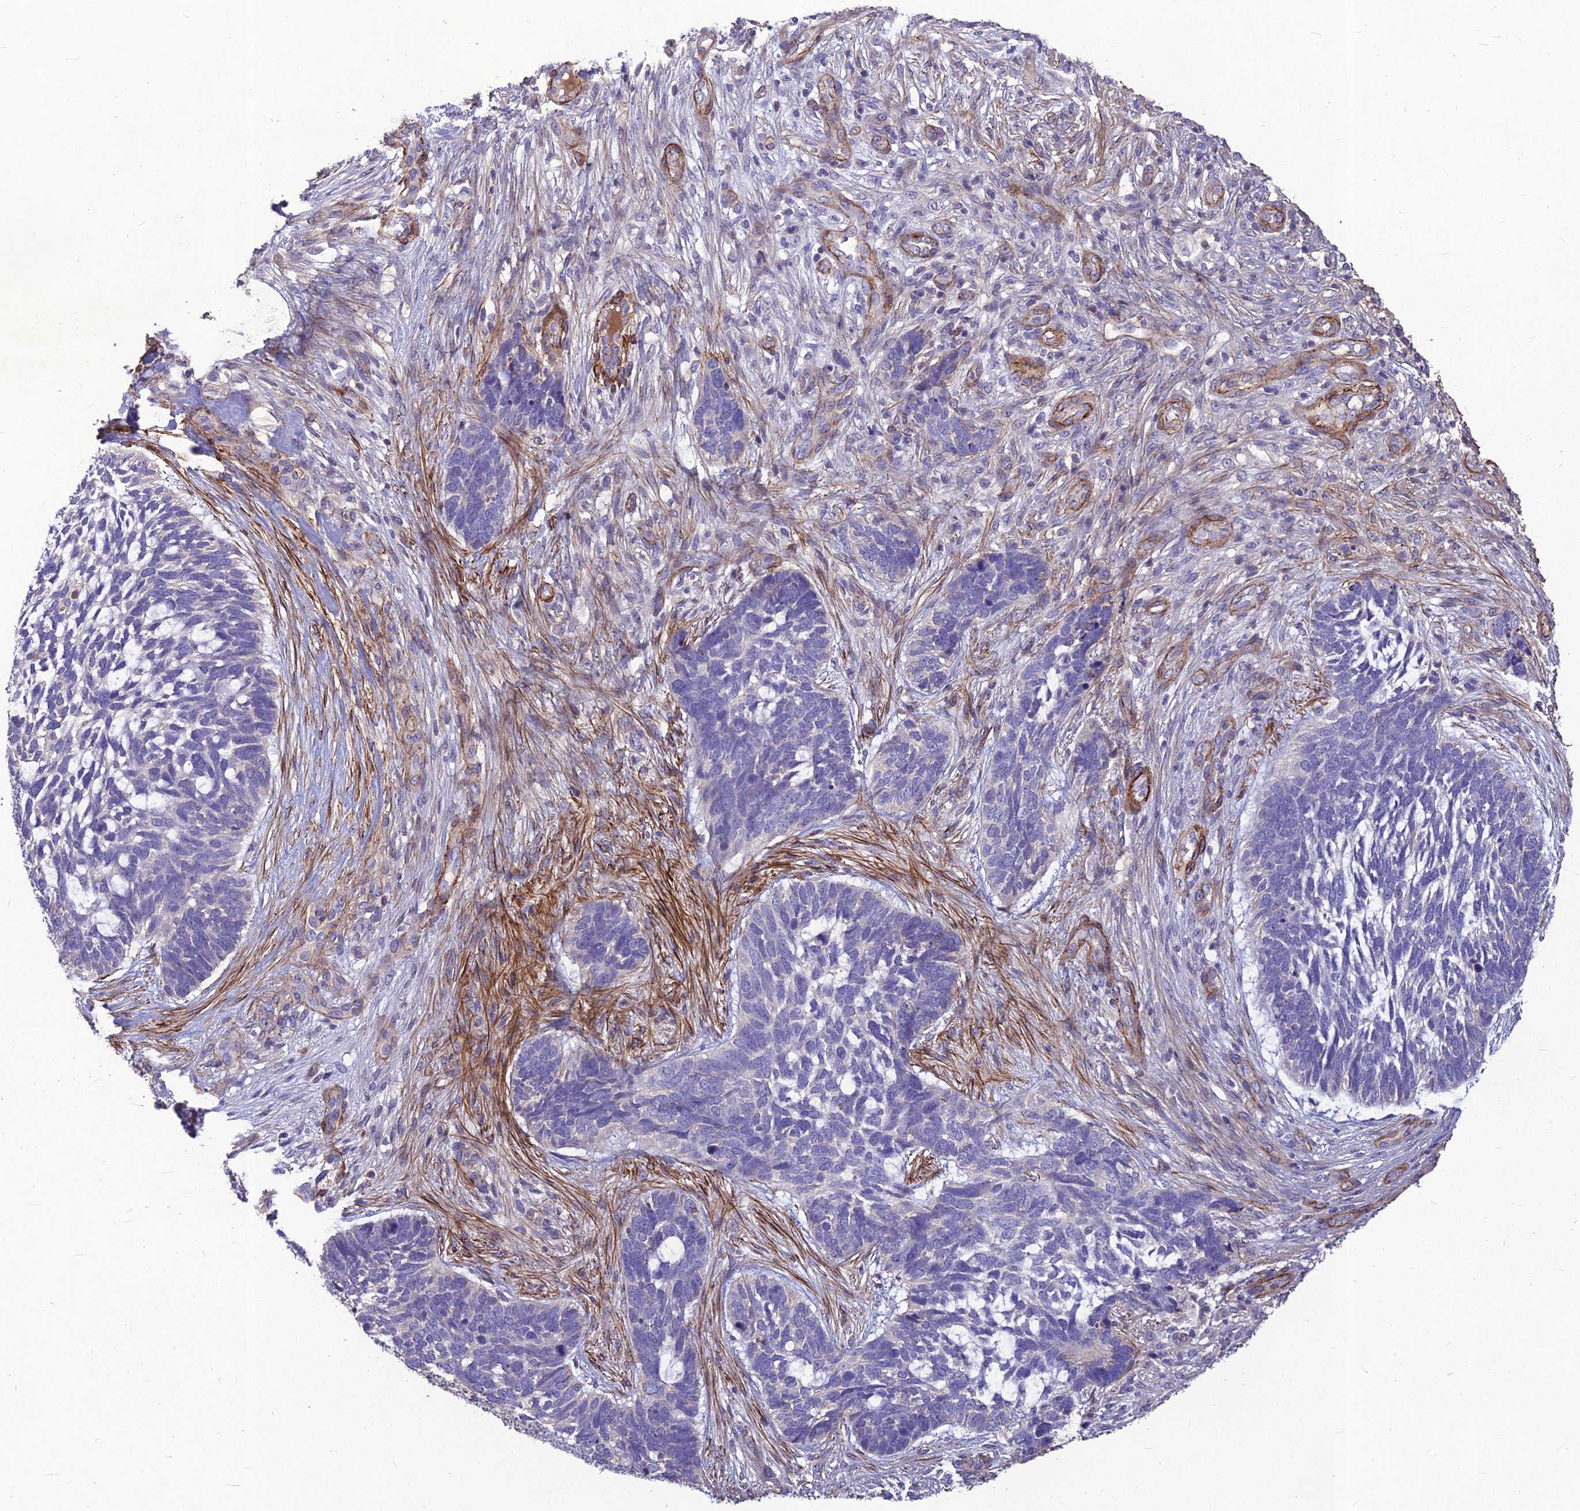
{"staining": {"intensity": "negative", "quantity": "none", "location": "none"}, "tissue": "skin cancer", "cell_type": "Tumor cells", "image_type": "cancer", "snomed": [{"axis": "morphology", "description": "Basal cell carcinoma"}, {"axis": "topography", "description": "Skin"}], "caption": "IHC of skin cancer reveals no staining in tumor cells. (DAB (3,3'-diaminobenzidine) immunohistochemistry visualized using brightfield microscopy, high magnification).", "gene": "CLUH", "patient": {"sex": "male", "age": 88}}